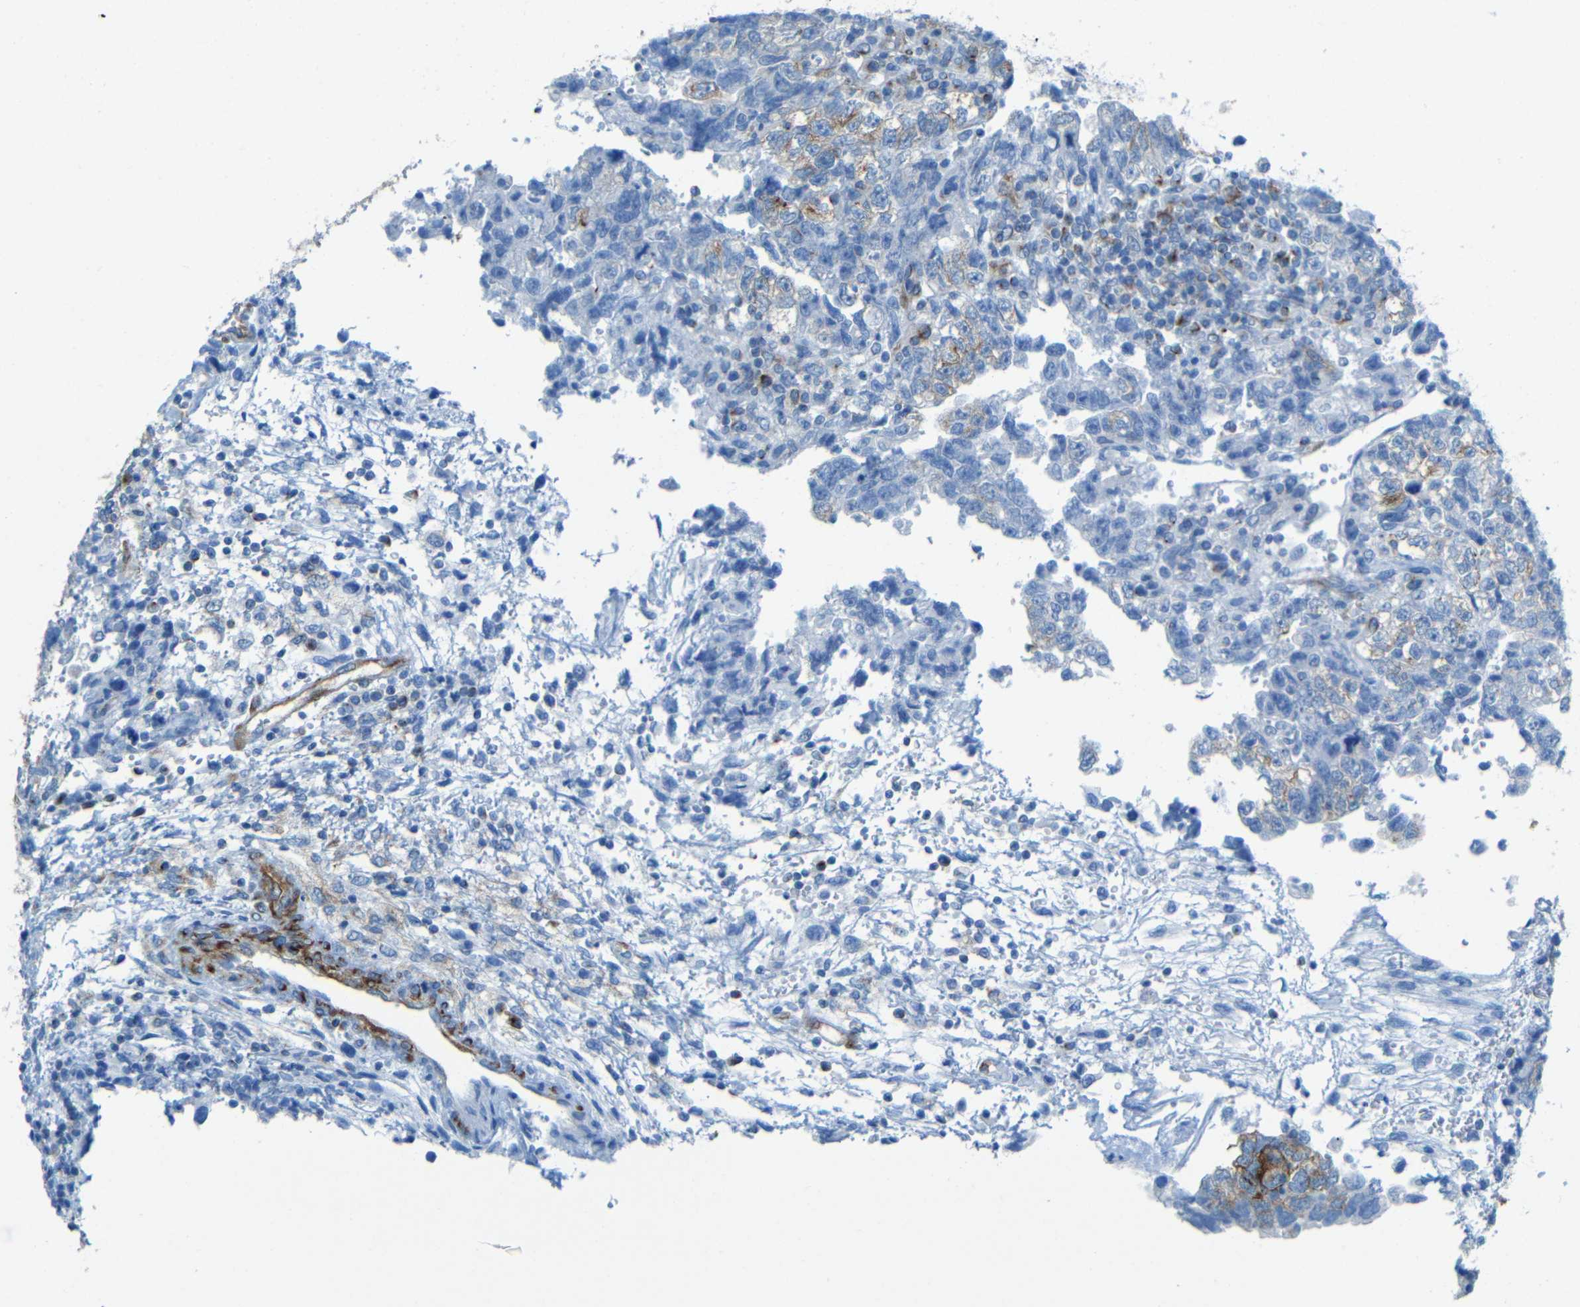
{"staining": {"intensity": "weak", "quantity": "<25%", "location": "cytoplasmic/membranous"}, "tissue": "testis cancer", "cell_type": "Tumor cells", "image_type": "cancer", "snomed": [{"axis": "morphology", "description": "Carcinoma, Embryonal, NOS"}, {"axis": "topography", "description": "Testis"}], "caption": "High power microscopy micrograph of an IHC micrograph of testis cancer, revealing no significant expression in tumor cells.", "gene": "TUBB4B", "patient": {"sex": "male", "age": 36}}